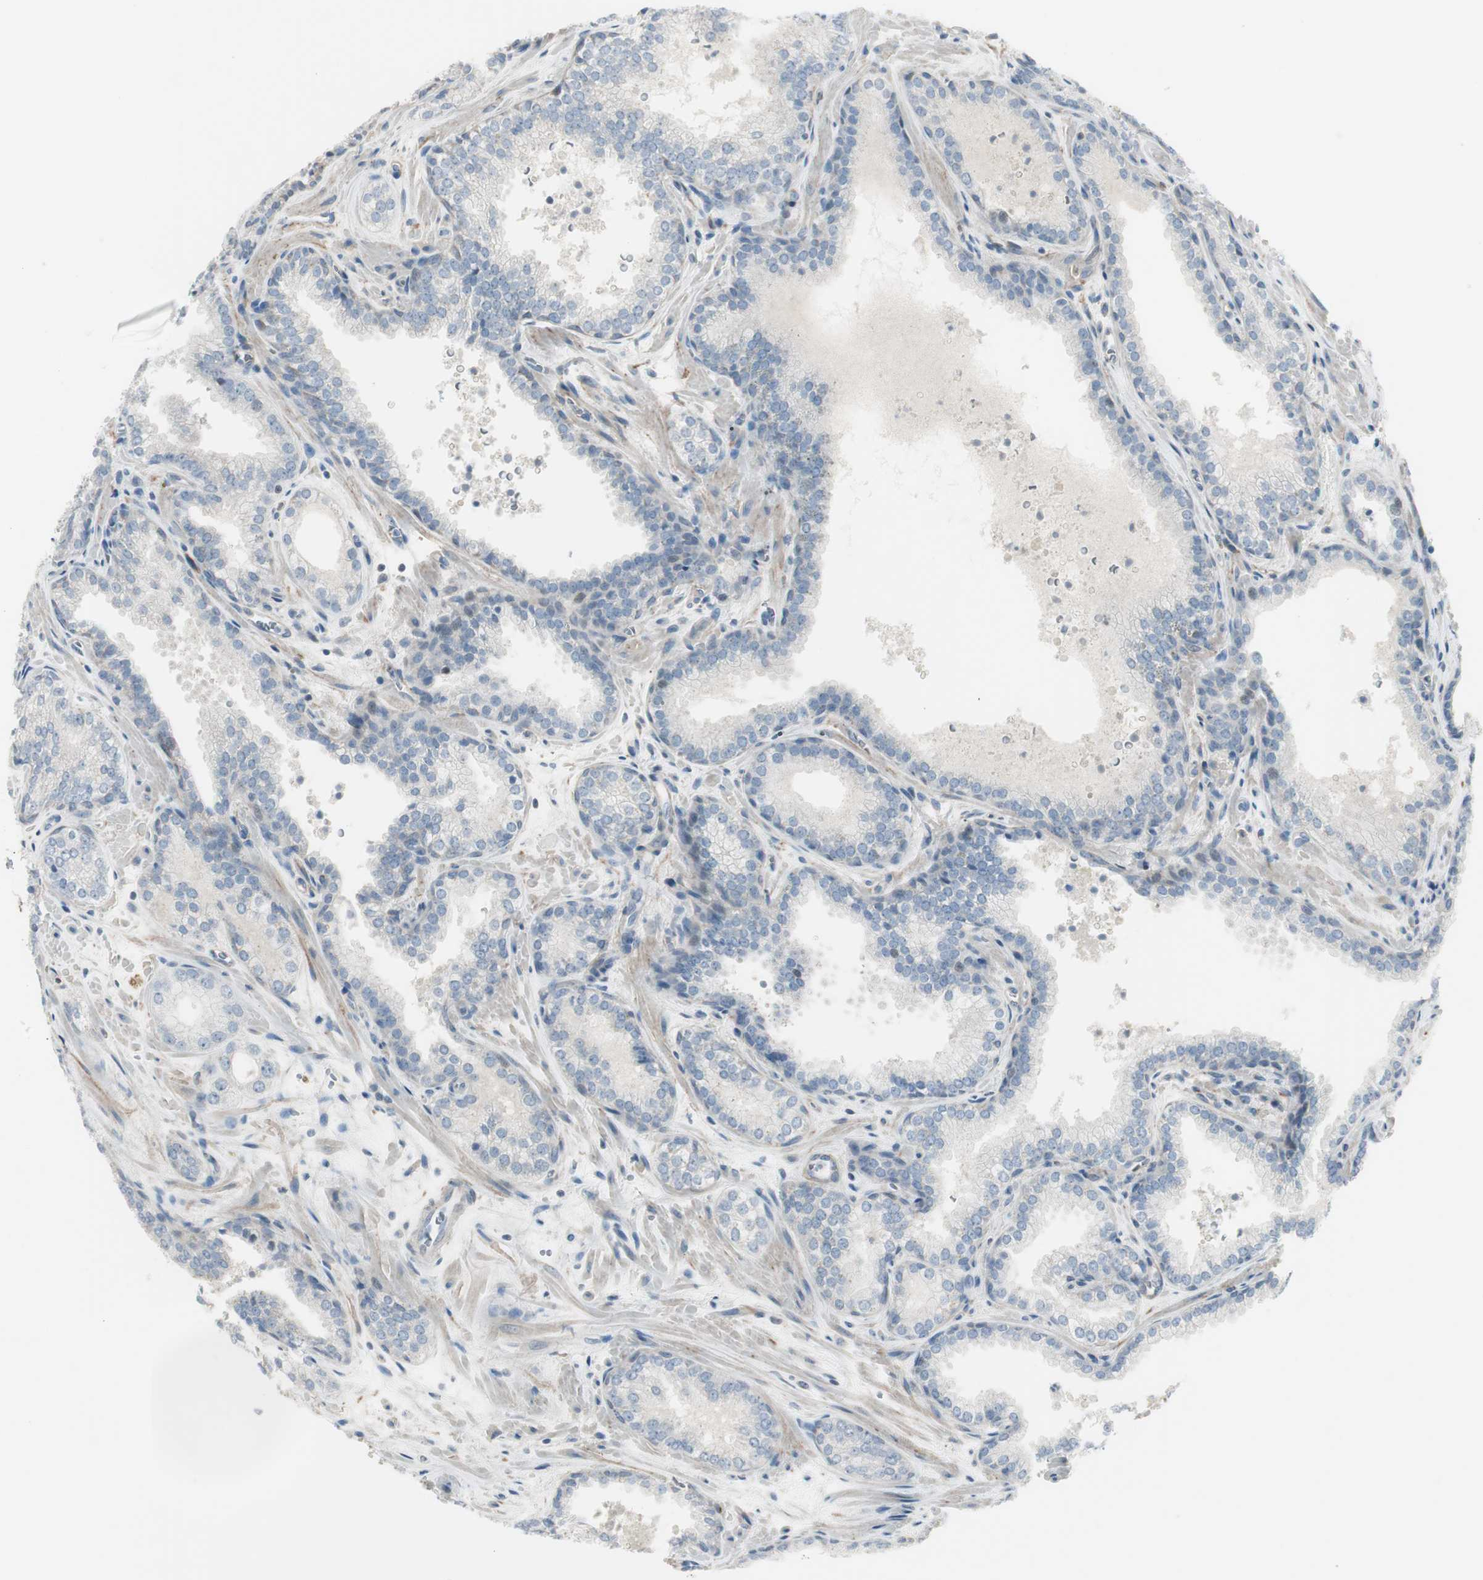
{"staining": {"intensity": "negative", "quantity": "none", "location": "none"}, "tissue": "prostate cancer", "cell_type": "Tumor cells", "image_type": "cancer", "snomed": [{"axis": "morphology", "description": "Adenocarcinoma, Low grade"}, {"axis": "topography", "description": "Prostate"}], "caption": "Immunohistochemistry of human prostate low-grade adenocarcinoma displays no staining in tumor cells.", "gene": "CACNA2D1", "patient": {"sex": "male", "age": 60}}